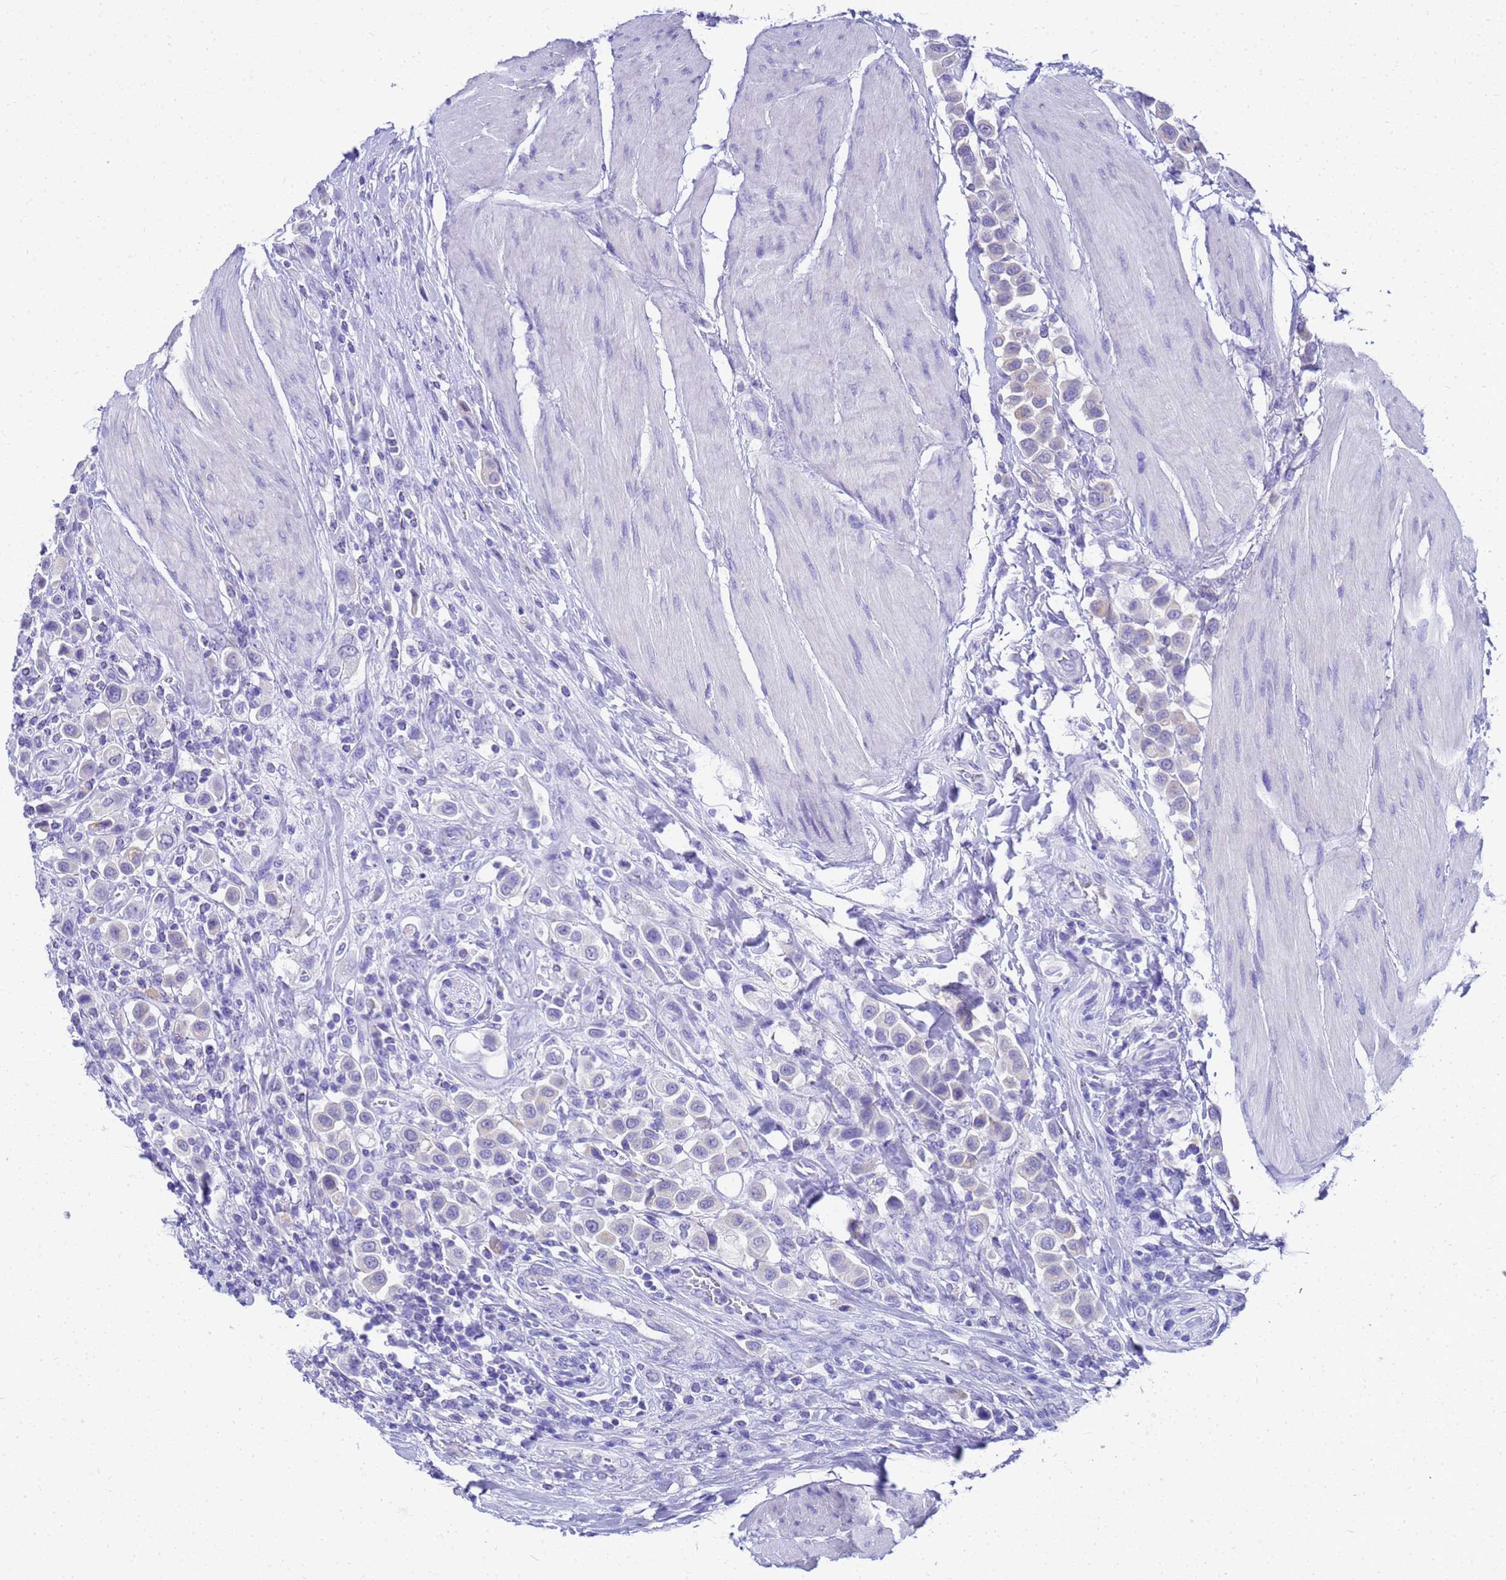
{"staining": {"intensity": "negative", "quantity": "none", "location": "none"}, "tissue": "urothelial cancer", "cell_type": "Tumor cells", "image_type": "cancer", "snomed": [{"axis": "morphology", "description": "Urothelial carcinoma, High grade"}, {"axis": "topography", "description": "Urinary bladder"}], "caption": "High power microscopy micrograph of an immunohistochemistry (IHC) micrograph of urothelial cancer, revealing no significant positivity in tumor cells. (Brightfield microscopy of DAB IHC at high magnification).", "gene": "MS4A13", "patient": {"sex": "male", "age": 50}}